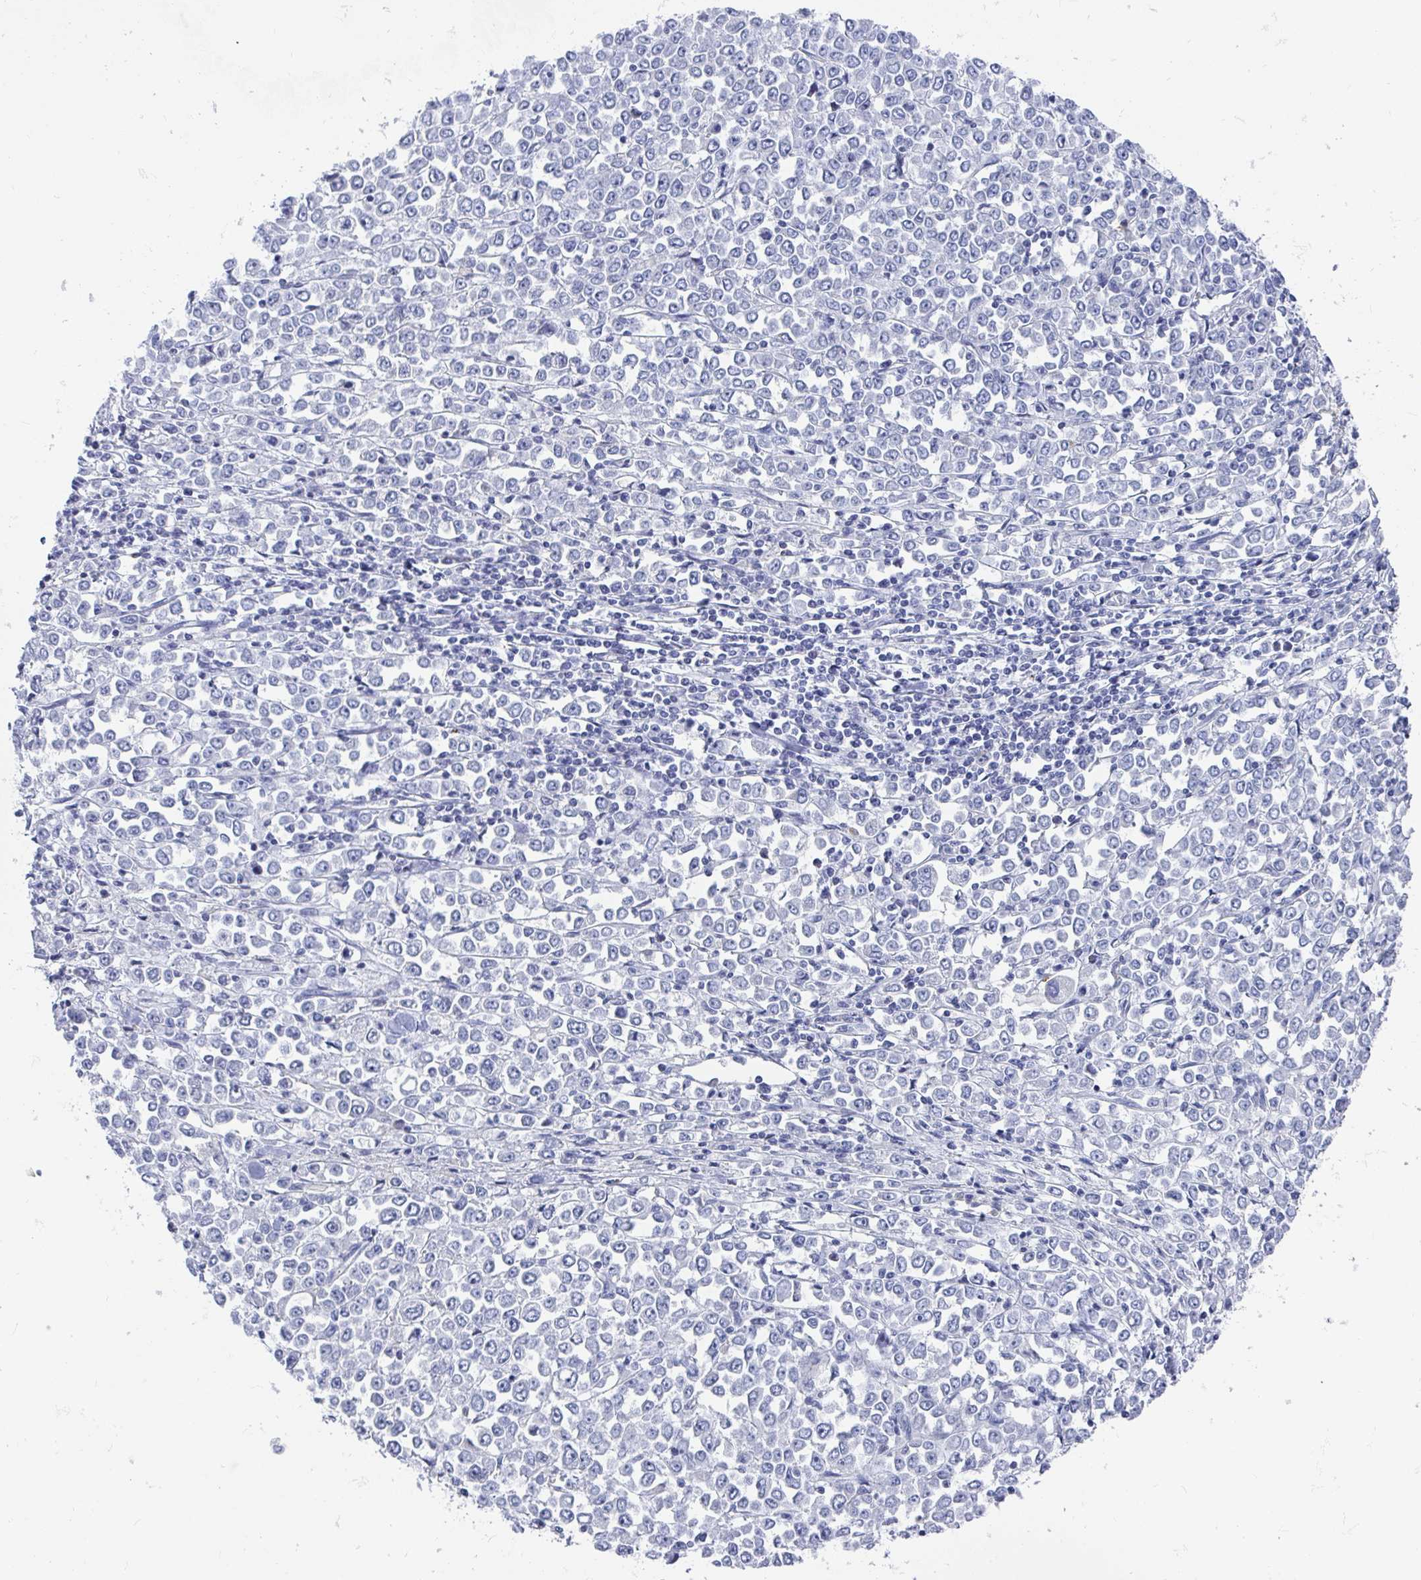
{"staining": {"intensity": "negative", "quantity": "none", "location": "none"}, "tissue": "stomach cancer", "cell_type": "Tumor cells", "image_type": "cancer", "snomed": [{"axis": "morphology", "description": "Adenocarcinoma, NOS"}, {"axis": "topography", "description": "Stomach, upper"}], "caption": "Immunohistochemistry (IHC) of adenocarcinoma (stomach) displays no positivity in tumor cells.", "gene": "ZFP82", "patient": {"sex": "male", "age": 70}}